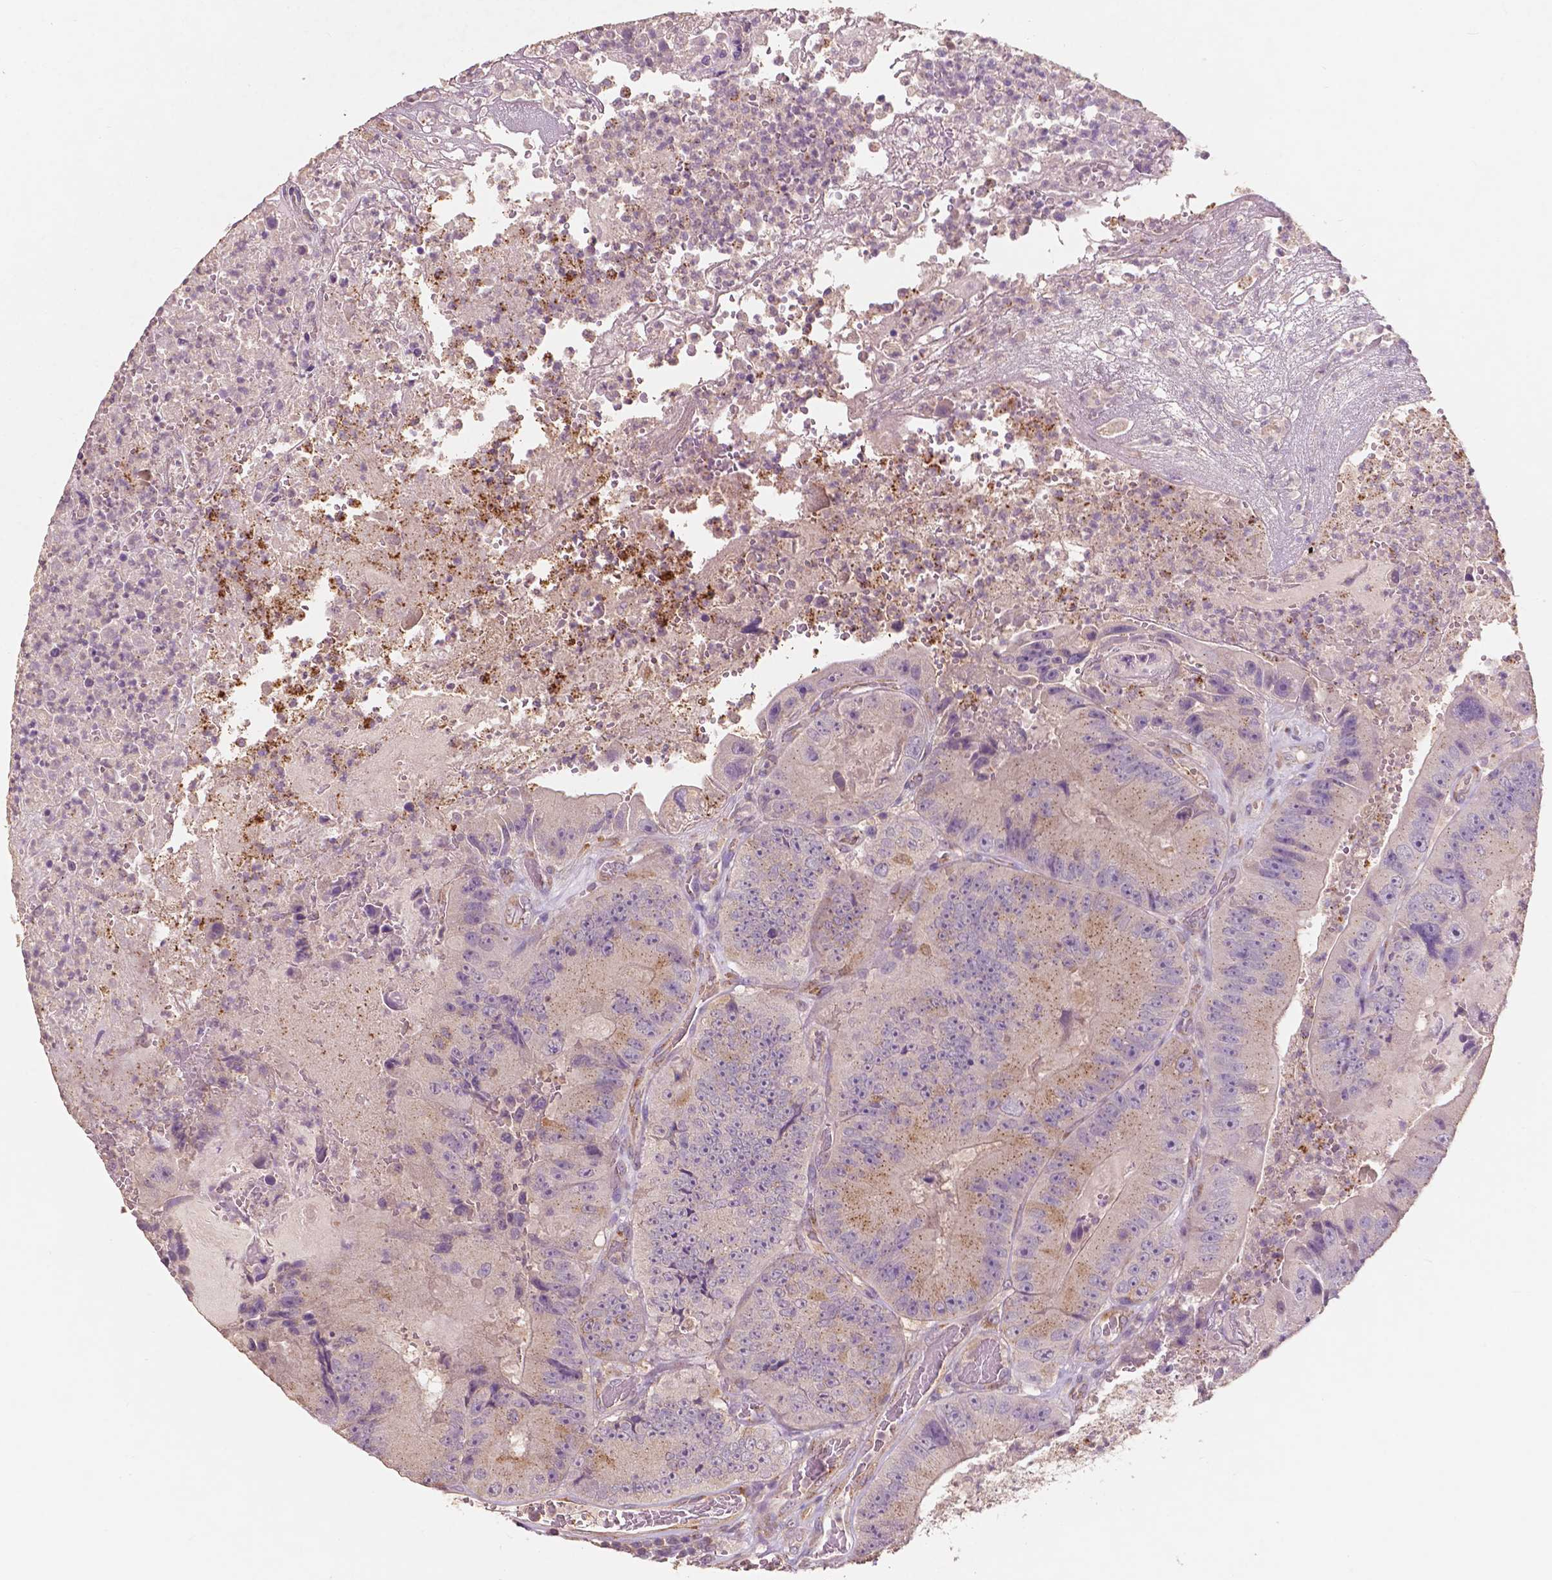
{"staining": {"intensity": "moderate", "quantity": "<25%", "location": "cytoplasmic/membranous"}, "tissue": "colorectal cancer", "cell_type": "Tumor cells", "image_type": "cancer", "snomed": [{"axis": "morphology", "description": "Adenocarcinoma, NOS"}, {"axis": "topography", "description": "Colon"}], "caption": "A histopathology image of human adenocarcinoma (colorectal) stained for a protein reveals moderate cytoplasmic/membranous brown staining in tumor cells.", "gene": "CHPT1", "patient": {"sex": "female", "age": 86}}